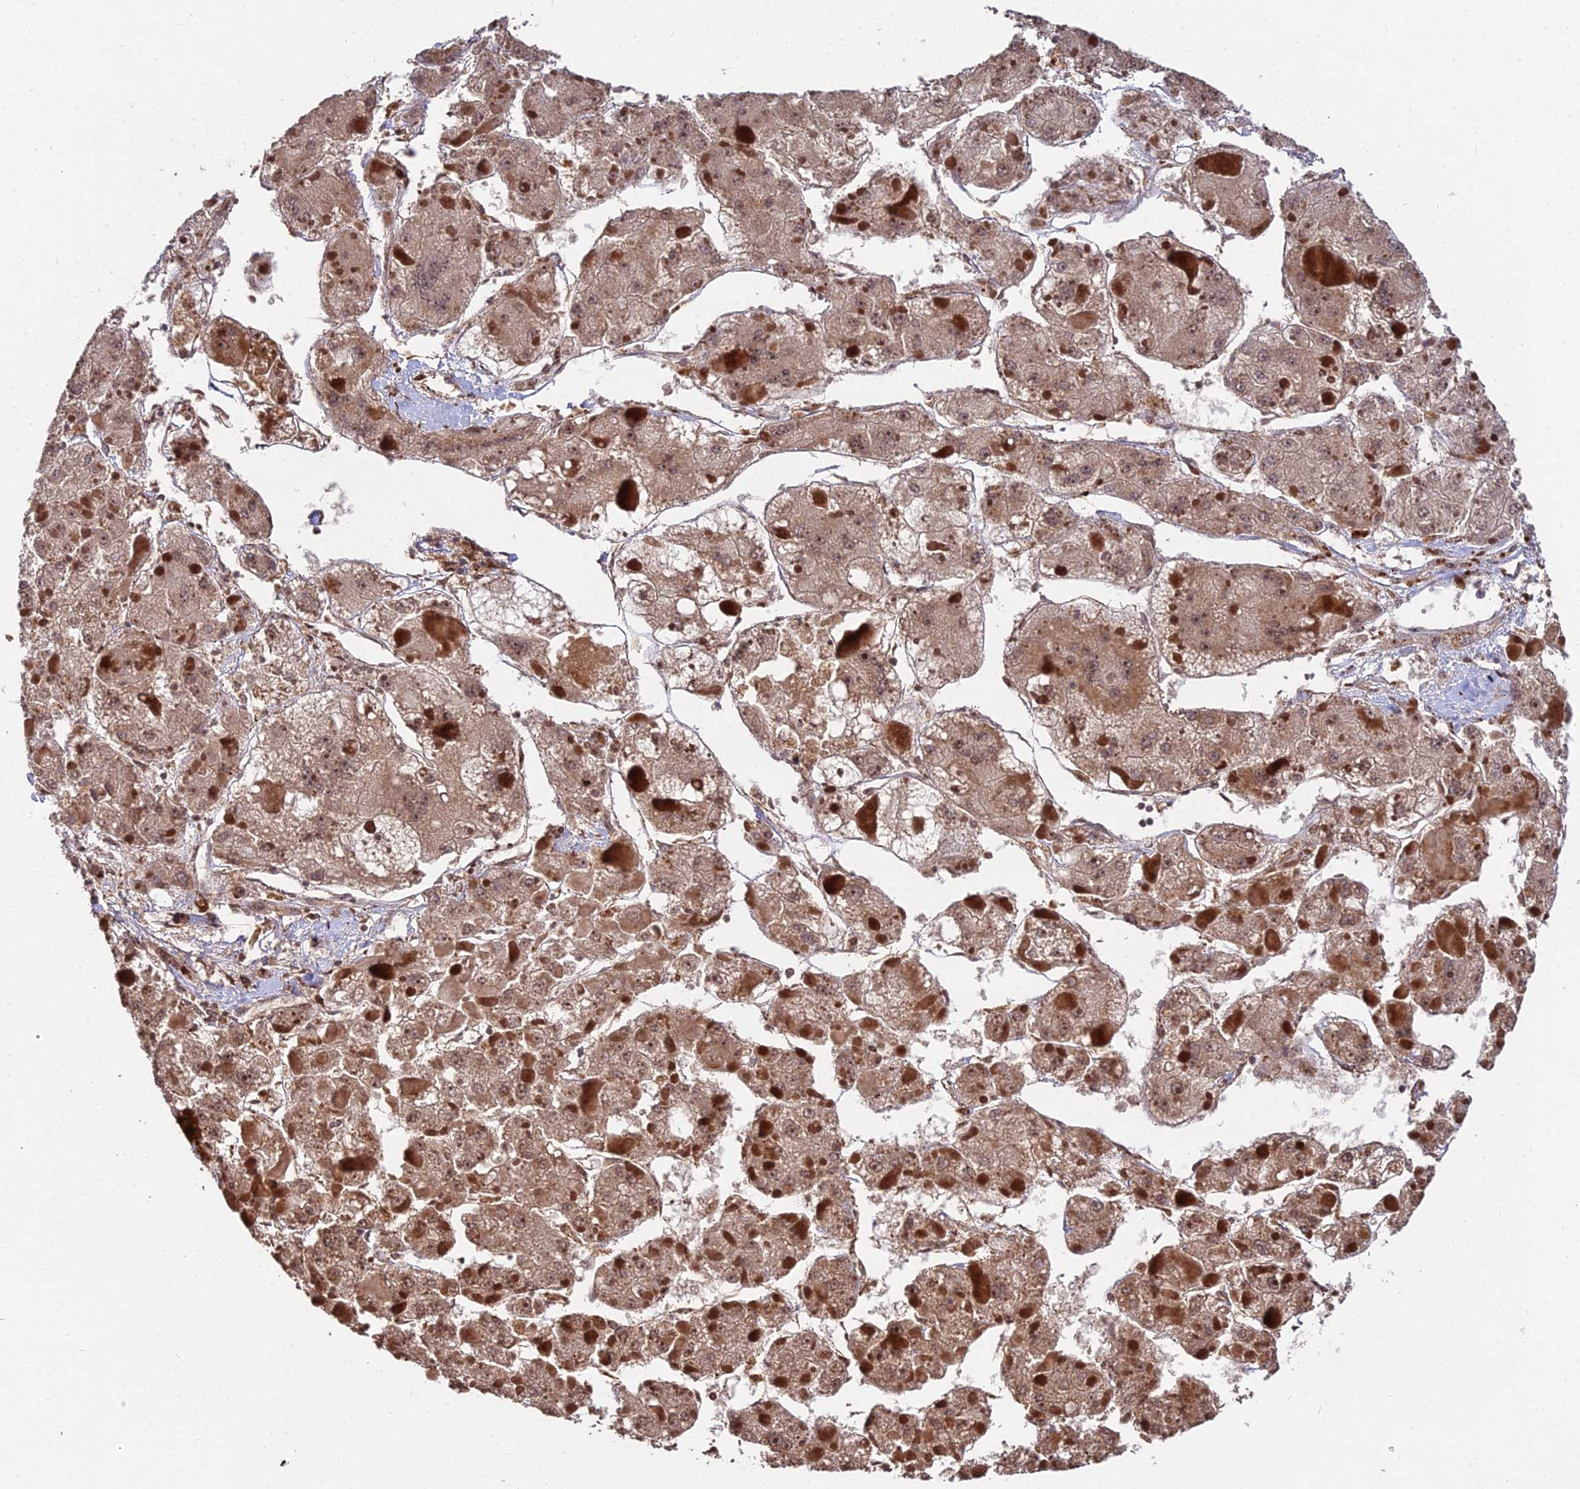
{"staining": {"intensity": "moderate", "quantity": ">75%", "location": "cytoplasmic/membranous"}, "tissue": "liver cancer", "cell_type": "Tumor cells", "image_type": "cancer", "snomed": [{"axis": "morphology", "description": "Carcinoma, Hepatocellular, NOS"}, {"axis": "topography", "description": "Liver"}], "caption": "Liver hepatocellular carcinoma tissue shows moderate cytoplasmic/membranous expression in about >75% of tumor cells", "gene": "RBMS2", "patient": {"sex": "female", "age": 73}}